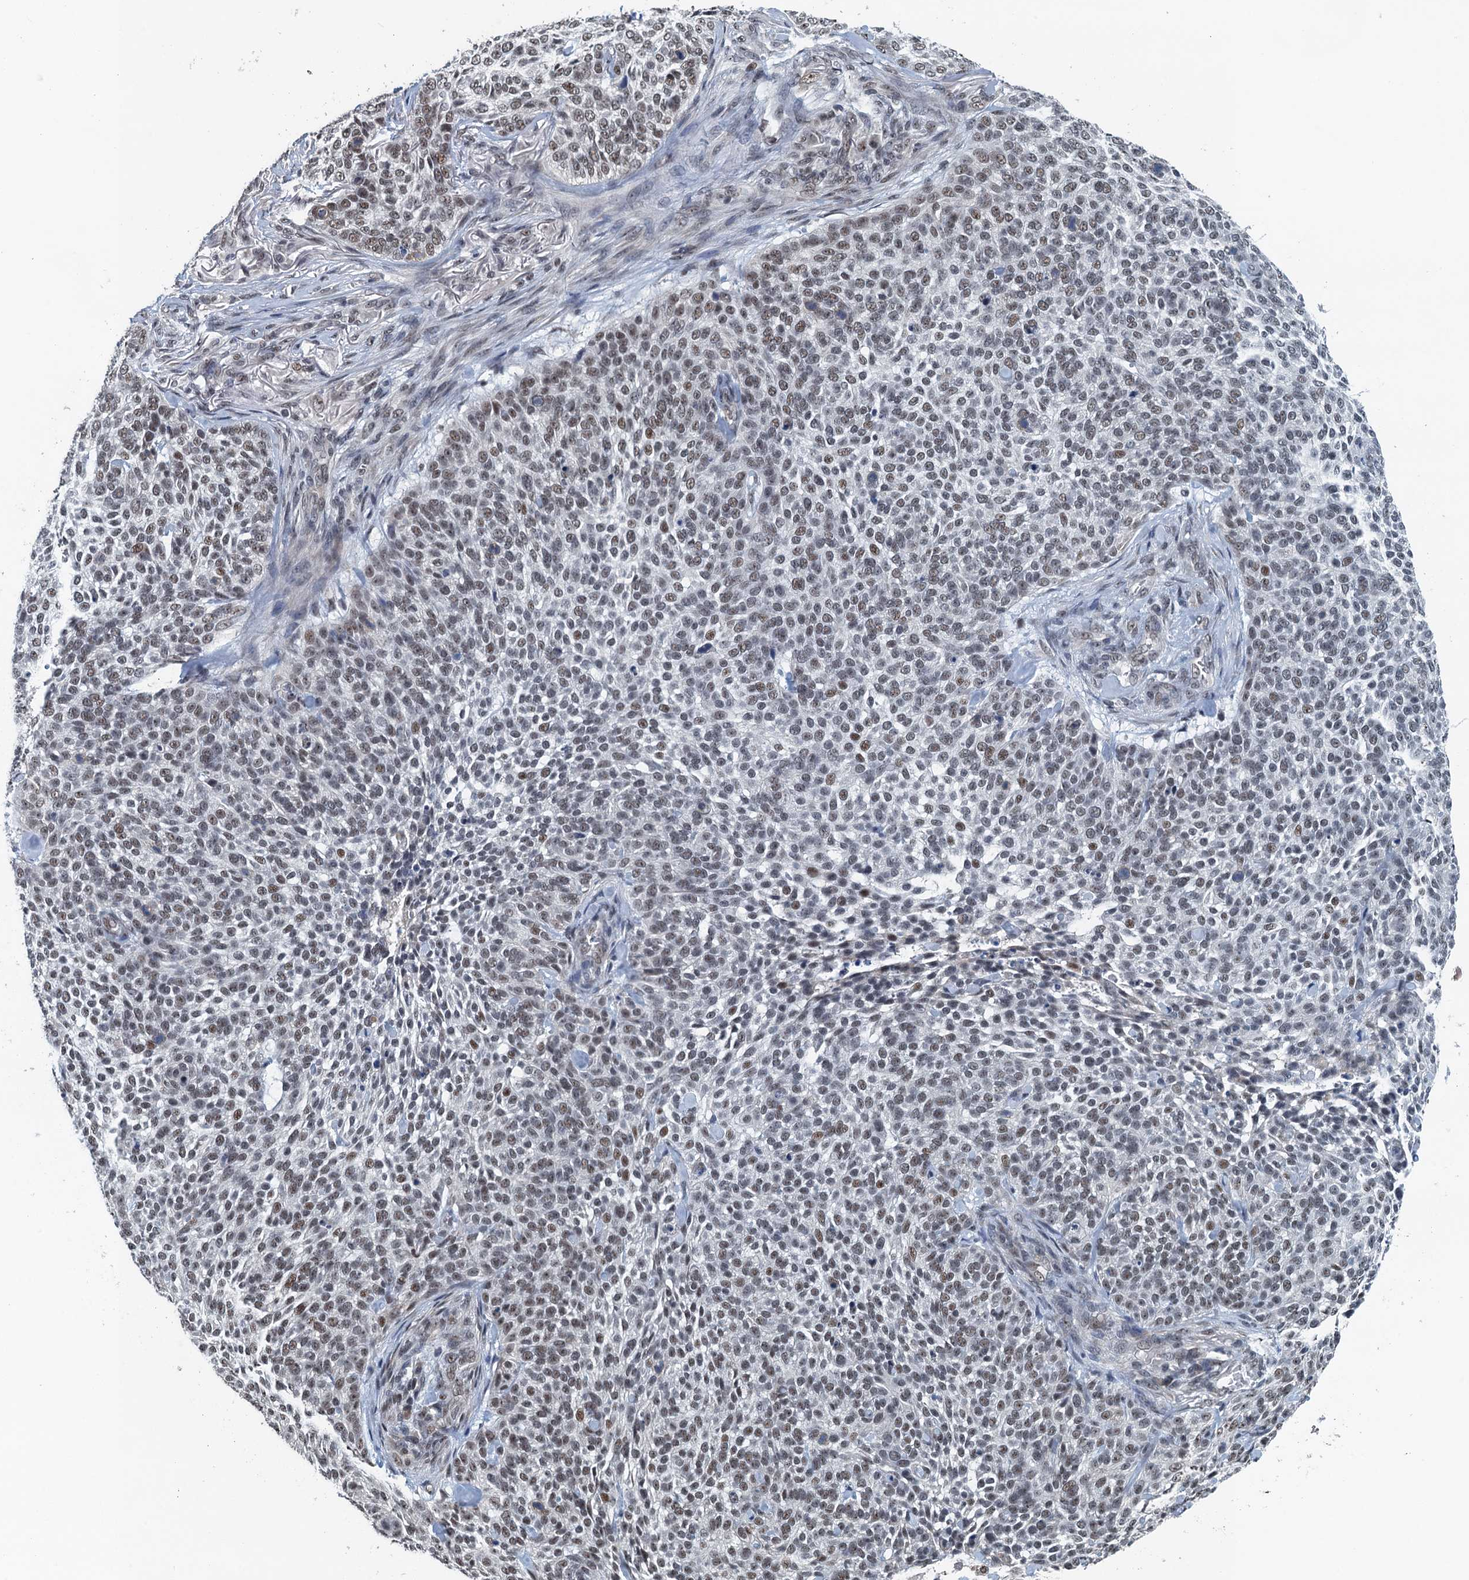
{"staining": {"intensity": "weak", "quantity": ">75%", "location": "nuclear"}, "tissue": "skin cancer", "cell_type": "Tumor cells", "image_type": "cancer", "snomed": [{"axis": "morphology", "description": "Basal cell carcinoma"}, {"axis": "topography", "description": "Skin"}], "caption": "The photomicrograph shows staining of skin cancer, revealing weak nuclear protein expression (brown color) within tumor cells.", "gene": "MTA3", "patient": {"sex": "female", "age": 64}}